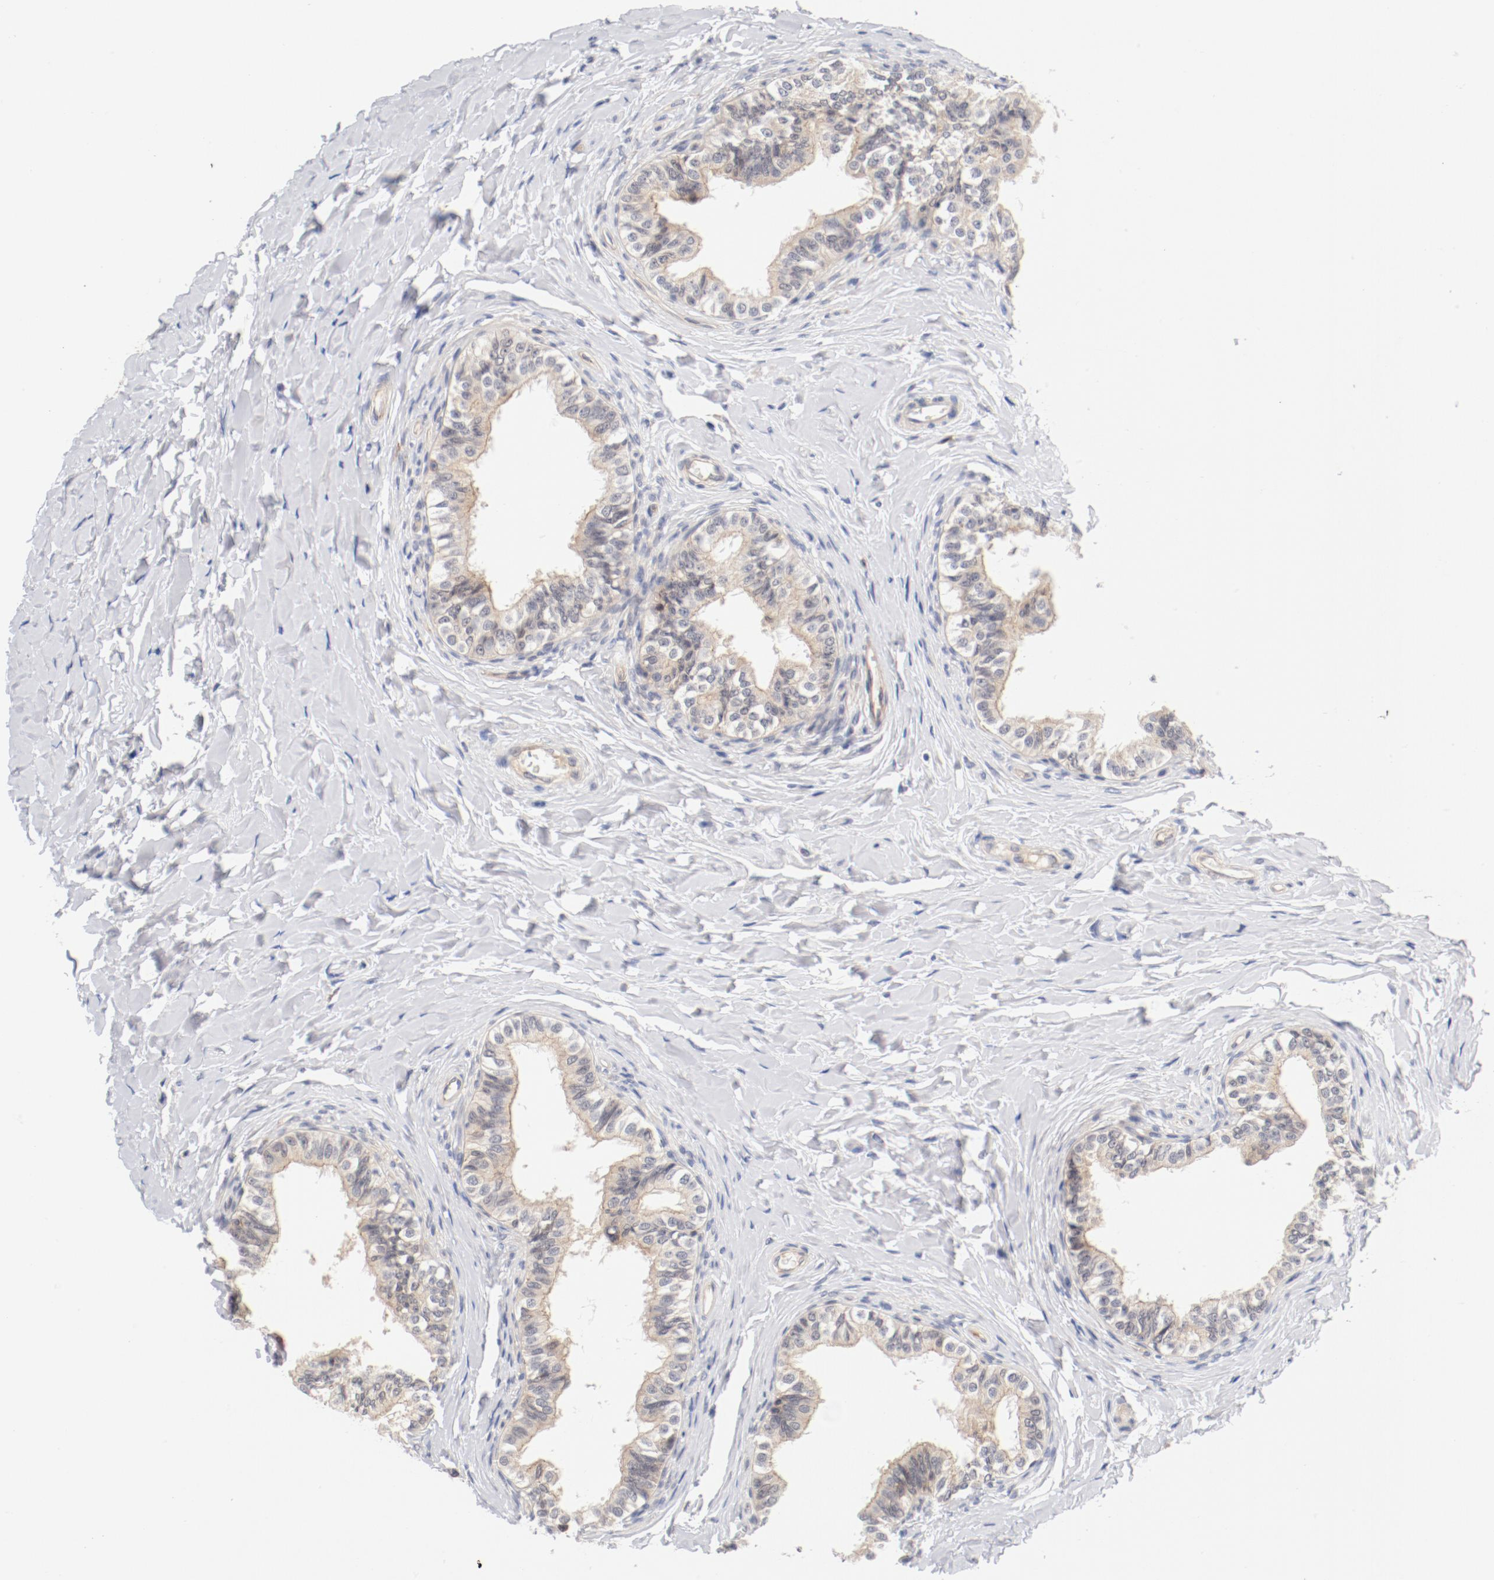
{"staining": {"intensity": "weak", "quantity": ">75%", "location": "cytoplasmic/membranous"}, "tissue": "epididymis", "cell_type": "Glandular cells", "image_type": "normal", "snomed": [{"axis": "morphology", "description": "Normal tissue, NOS"}, {"axis": "topography", "description": "Soft tissue"}, {"axis": "topography", "description": "Epididymis"}], "caption": "Immunohistochemistry (IHC) staining of unremarkable epididymis, which demonstrates low levels of weak cytoplasmic/membranous positivity in about >75% of glandular cells indicating weak cytoplasmic/membranous protein expression. The staining was performed using DAB (brown) for protein detection and nuclei were counterstained in hematoxylin (blue).", "gene": "ZNF267", "patient": {"sex": "male", "age": 26}}